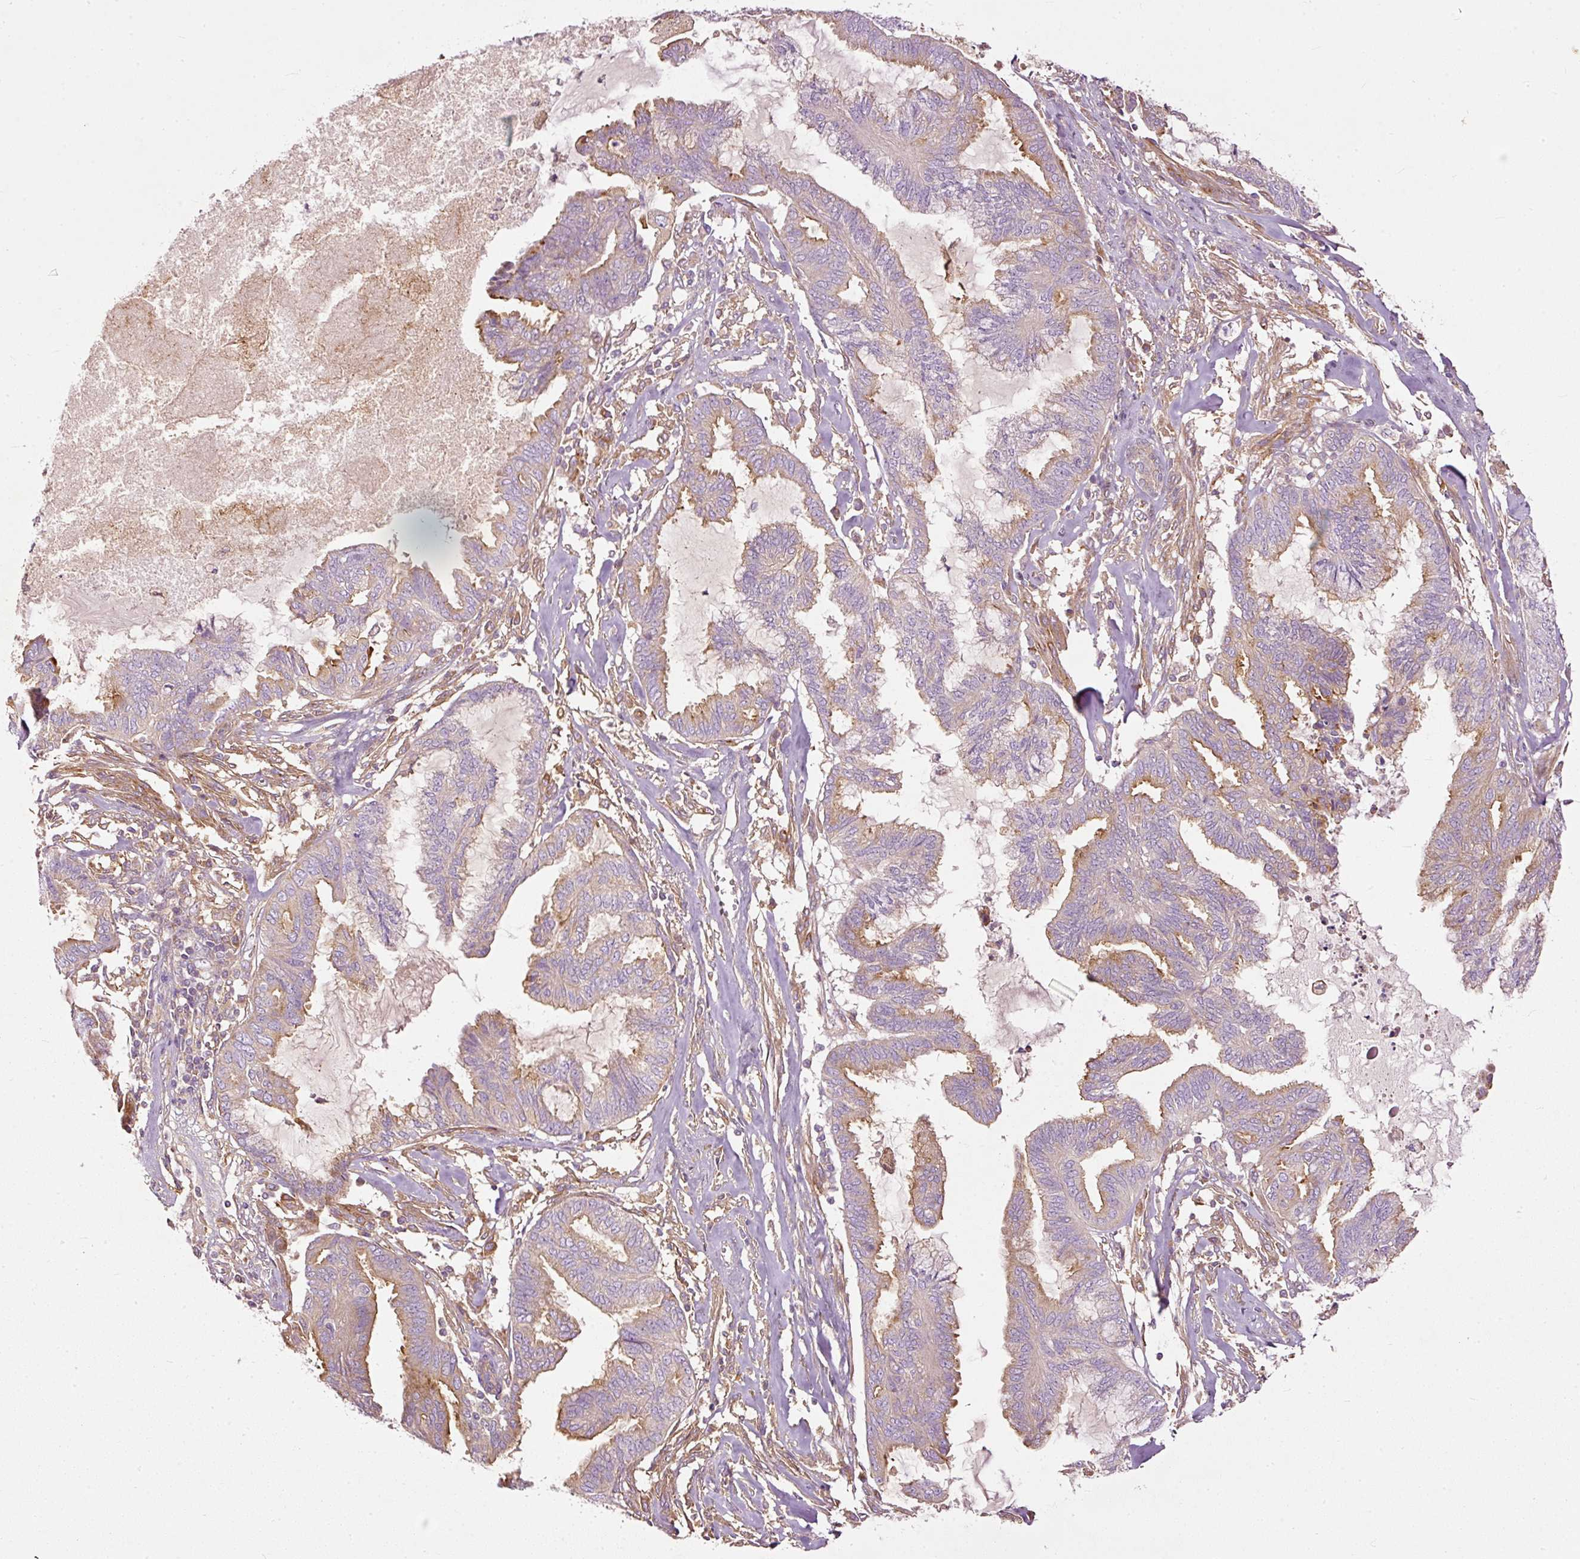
{"staining": {"intensity": "moderate", "quantity": "<25%", "location": "cytoplasmic/membranous"}, "tissue": "endometrial cancer", "cell_type": "Tumor cells", "image_type": "cancer", "snomed": [{"axis": "morphology", "description": "Adenocarcinoma, NOS"}, {"axis": "topography", "description": "Endometrium"}], "caption": "Endometrial adenocarcinoma stained for a protein displays moderate cytoplasmic/membranous positivity in tumor cells. Nuclei are stained in blue.", "gene": "PAQR9", "patient": {"sex": "female", "age": 86}}